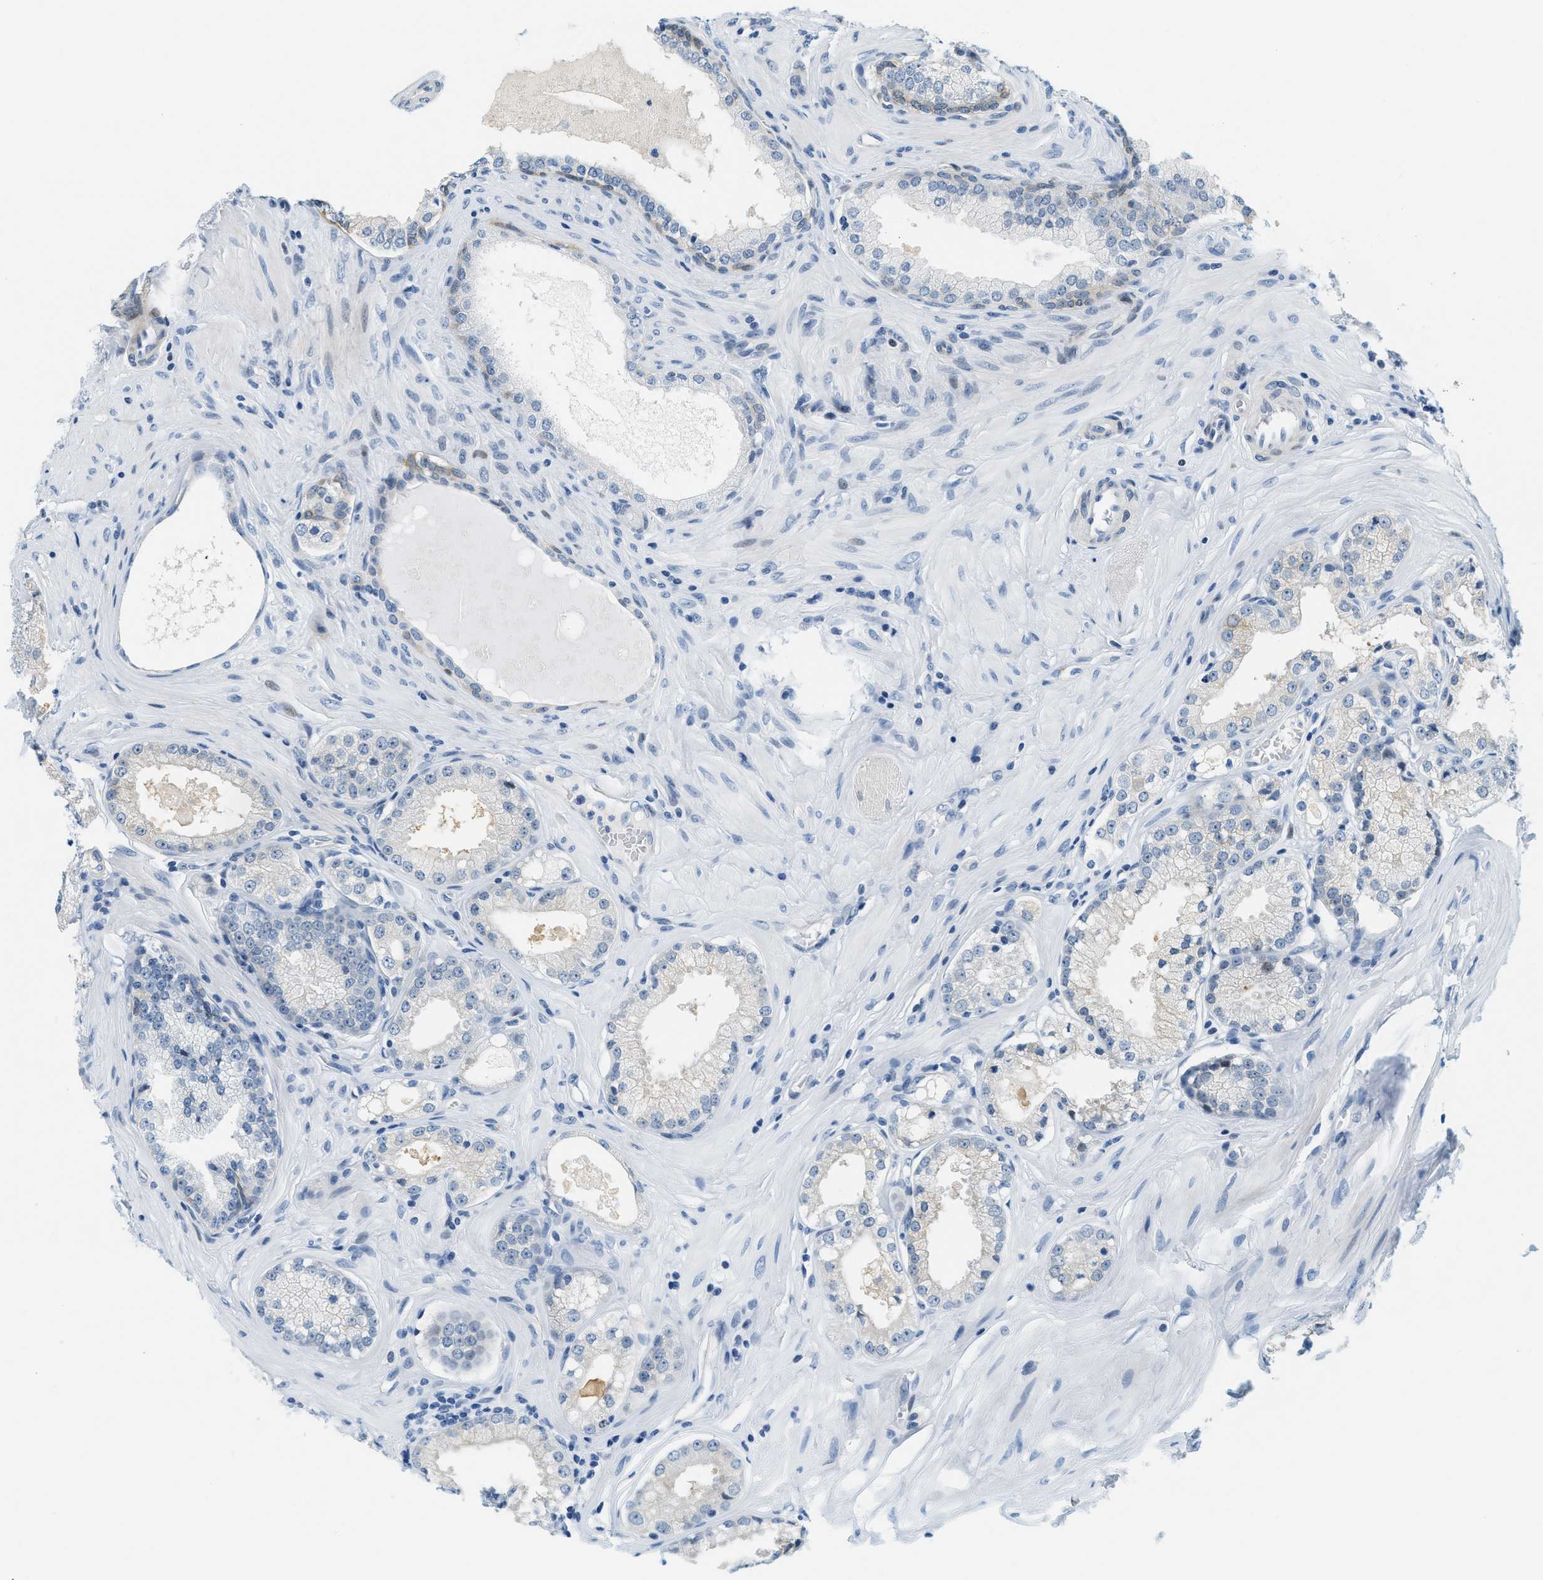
{"staining": {"intensity": "negative", "quantity": "none", "location": "none"}, "tissue": "prostate cancer", "cell_type": "Tumor cells", "image_type": "cancer", "snomed": [{"axis": "morphology", "description": "Adenocarcinoma, Low grade"}, {"axis": "topography", "description": "Prostate"}], "caption": "IHC of prostate cancer displays no expression in tumor cells.", "gene": "CYP4X1", "patient": {"sex": "male", "age": 57}}